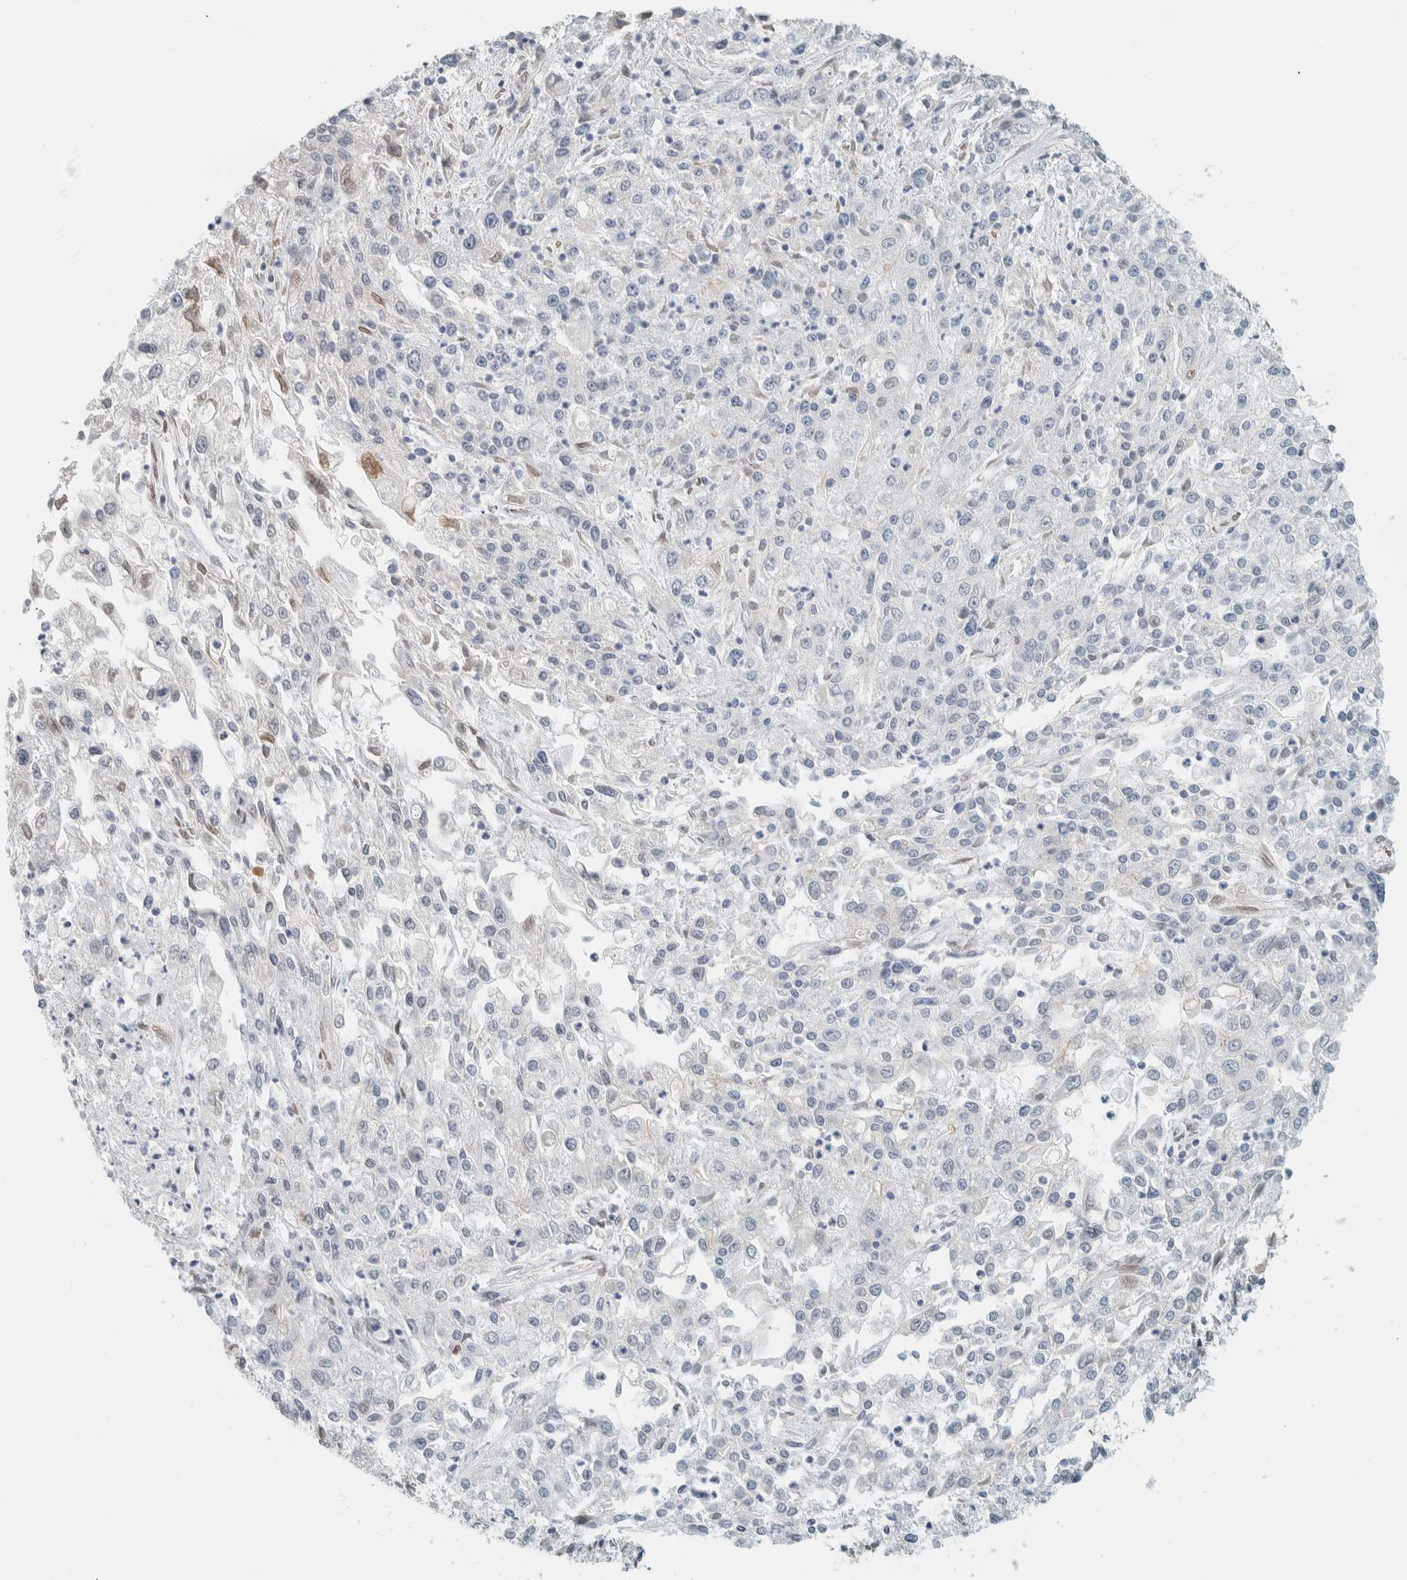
{"staining": {"intensity": "negative", "quantity": "none", "location": "none"}, "tissue": "endometrial cancer", "cell_type": "Tumor cells", "image_type": "cancer", "snomed": [{"axis": "morphology", "description": "Adenocarcinoma, NOS"}, {"axis": "topography", "description": "Endometrium"}], "caption": "DAB immunohistochemical staining of endometrial adenocarcinoma shows no significant staining in tumor cells.", "gene": "C1QTNF12", "patient": {"sex": "female", "age": 49}}